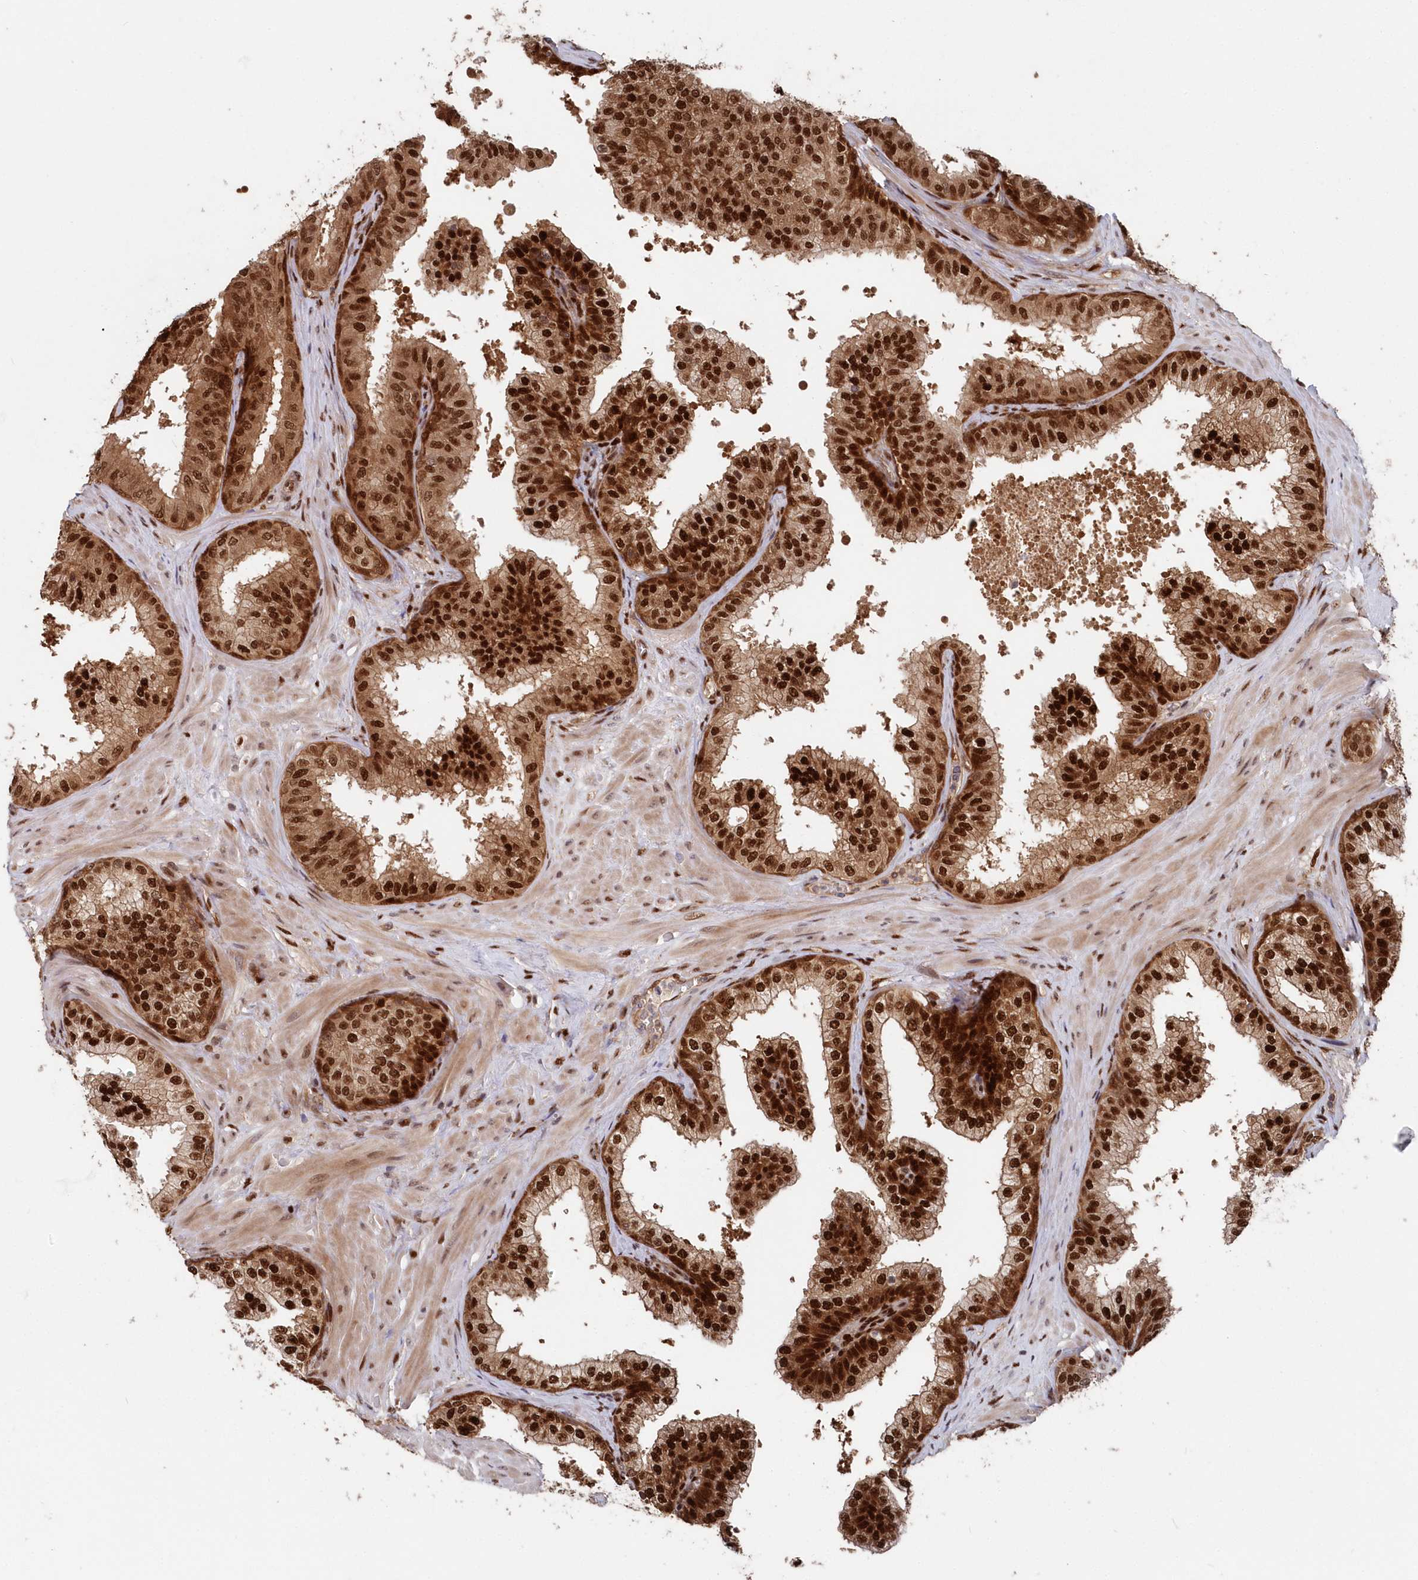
{"staining": {"intensity": "strong", "quantity": ">75%", "location": "cytoplasmic/membranous,nuclear"}, "tissue": "prostate", "cell_type": "Glandular cells", "image_type": "normal", "snomed": [{"axis": "morphology", "description": "Normal tissue, NOS"}, {"axis": "topography", "description": "Prostate"}], "caption": "Prostate stained with DAB immunohistochemistry (IHC) exhibits high levels of strong cytoplasmic/membranous,nuclear positivity in approximately >75% of glandular cells. Nuclei are stained in blue.", "gene": "ABHD14B", "patient": {"sex": "male", "age": 60}}